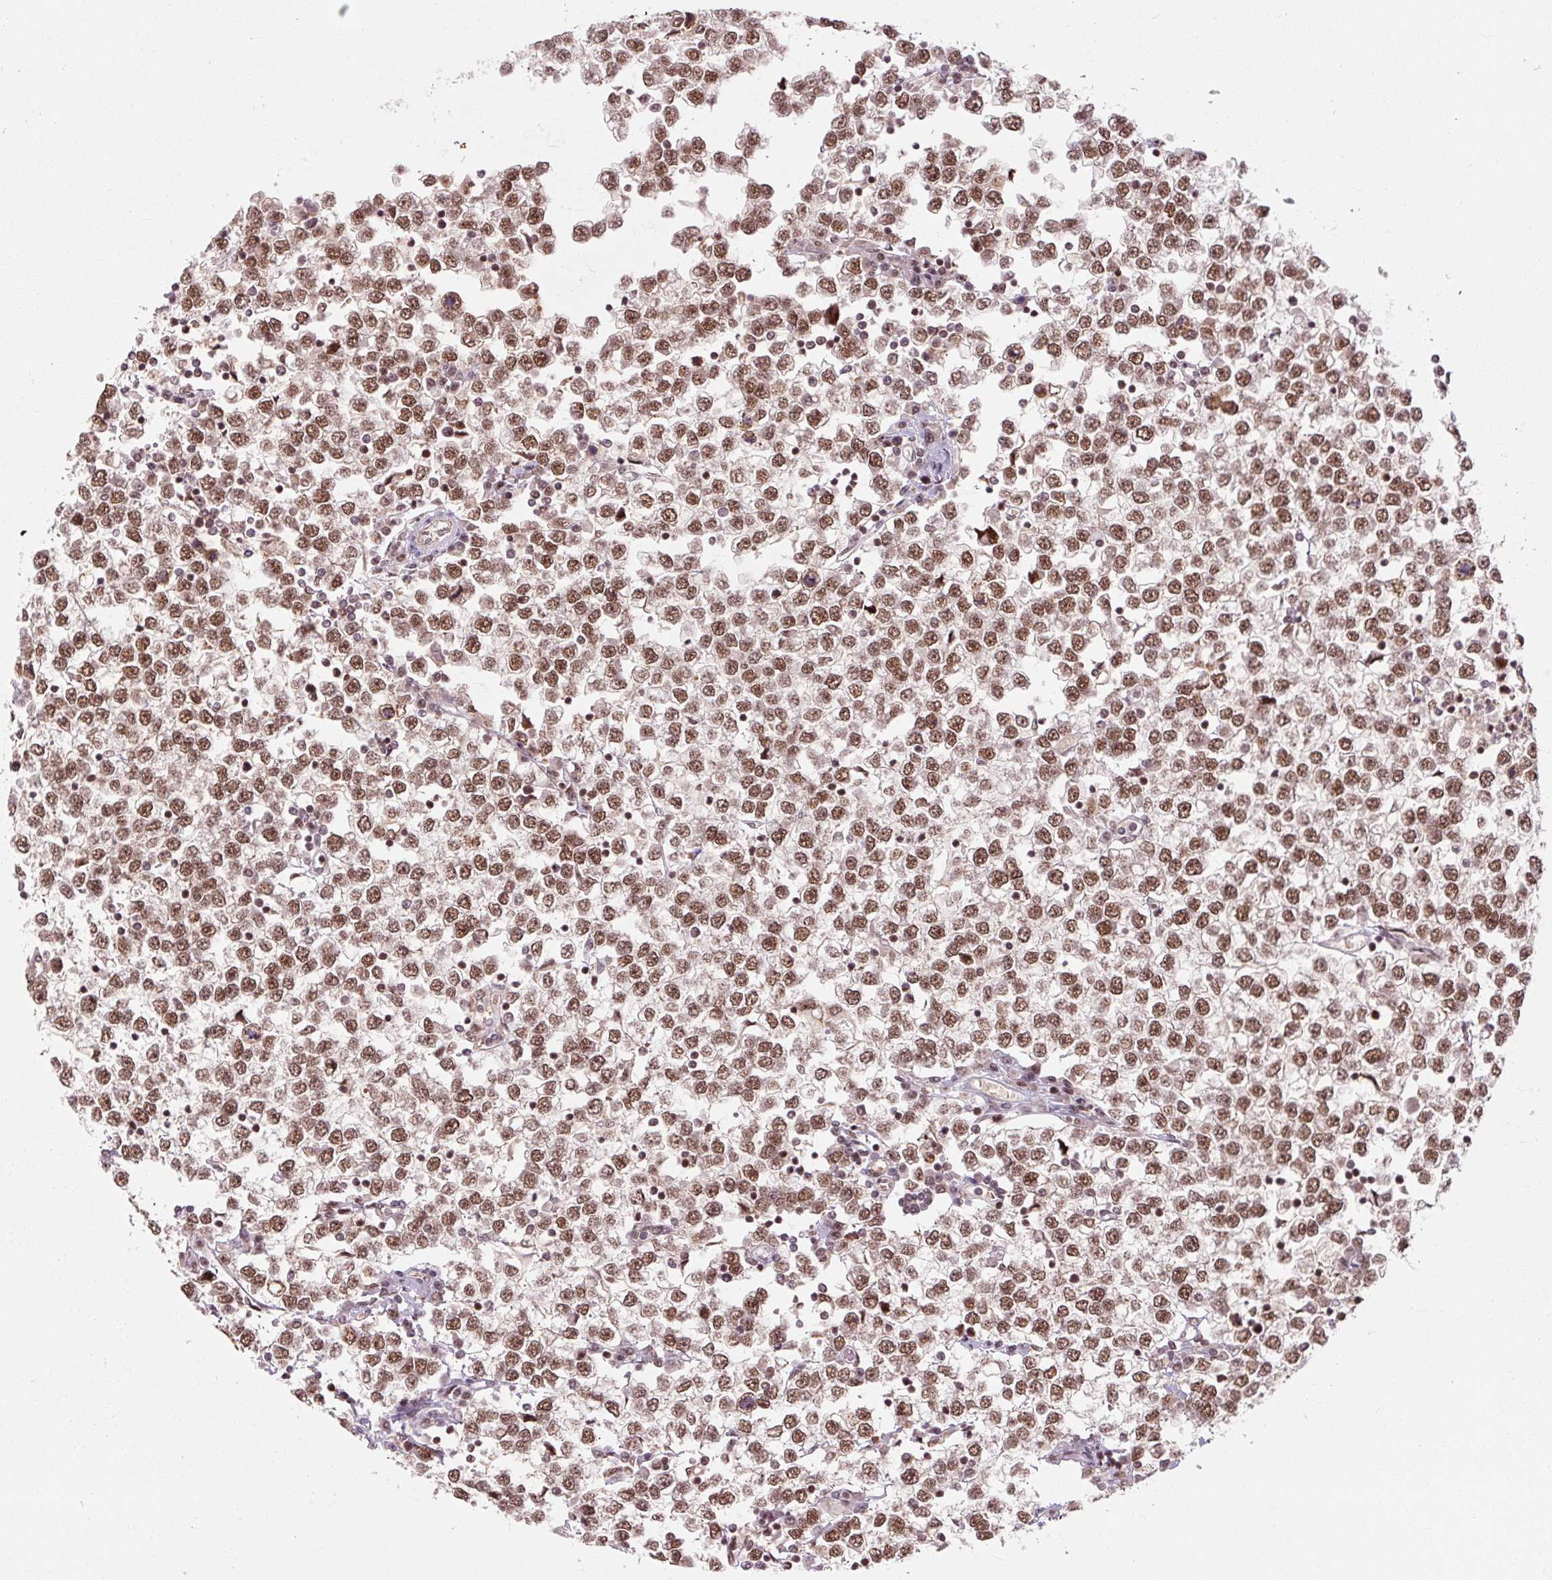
{"staining": {"intensity": "moderate", "quantity": ">75%", "location": "nuclear"}, "tissue": "testis cancer", "cell_type": "Tumor cells", "image_type": "cancer", "snomed": [{"axis": "morphology", "description": "Seminoma, NOS"}, {"axis": "topography", "description": "Testis"}], "caption": "Human testis seminoma stained with a protein marker demonstrates moderate staining in tumor cells.", "gene": "CSTF1", "patient": {"sex": "male", "age": 65}}